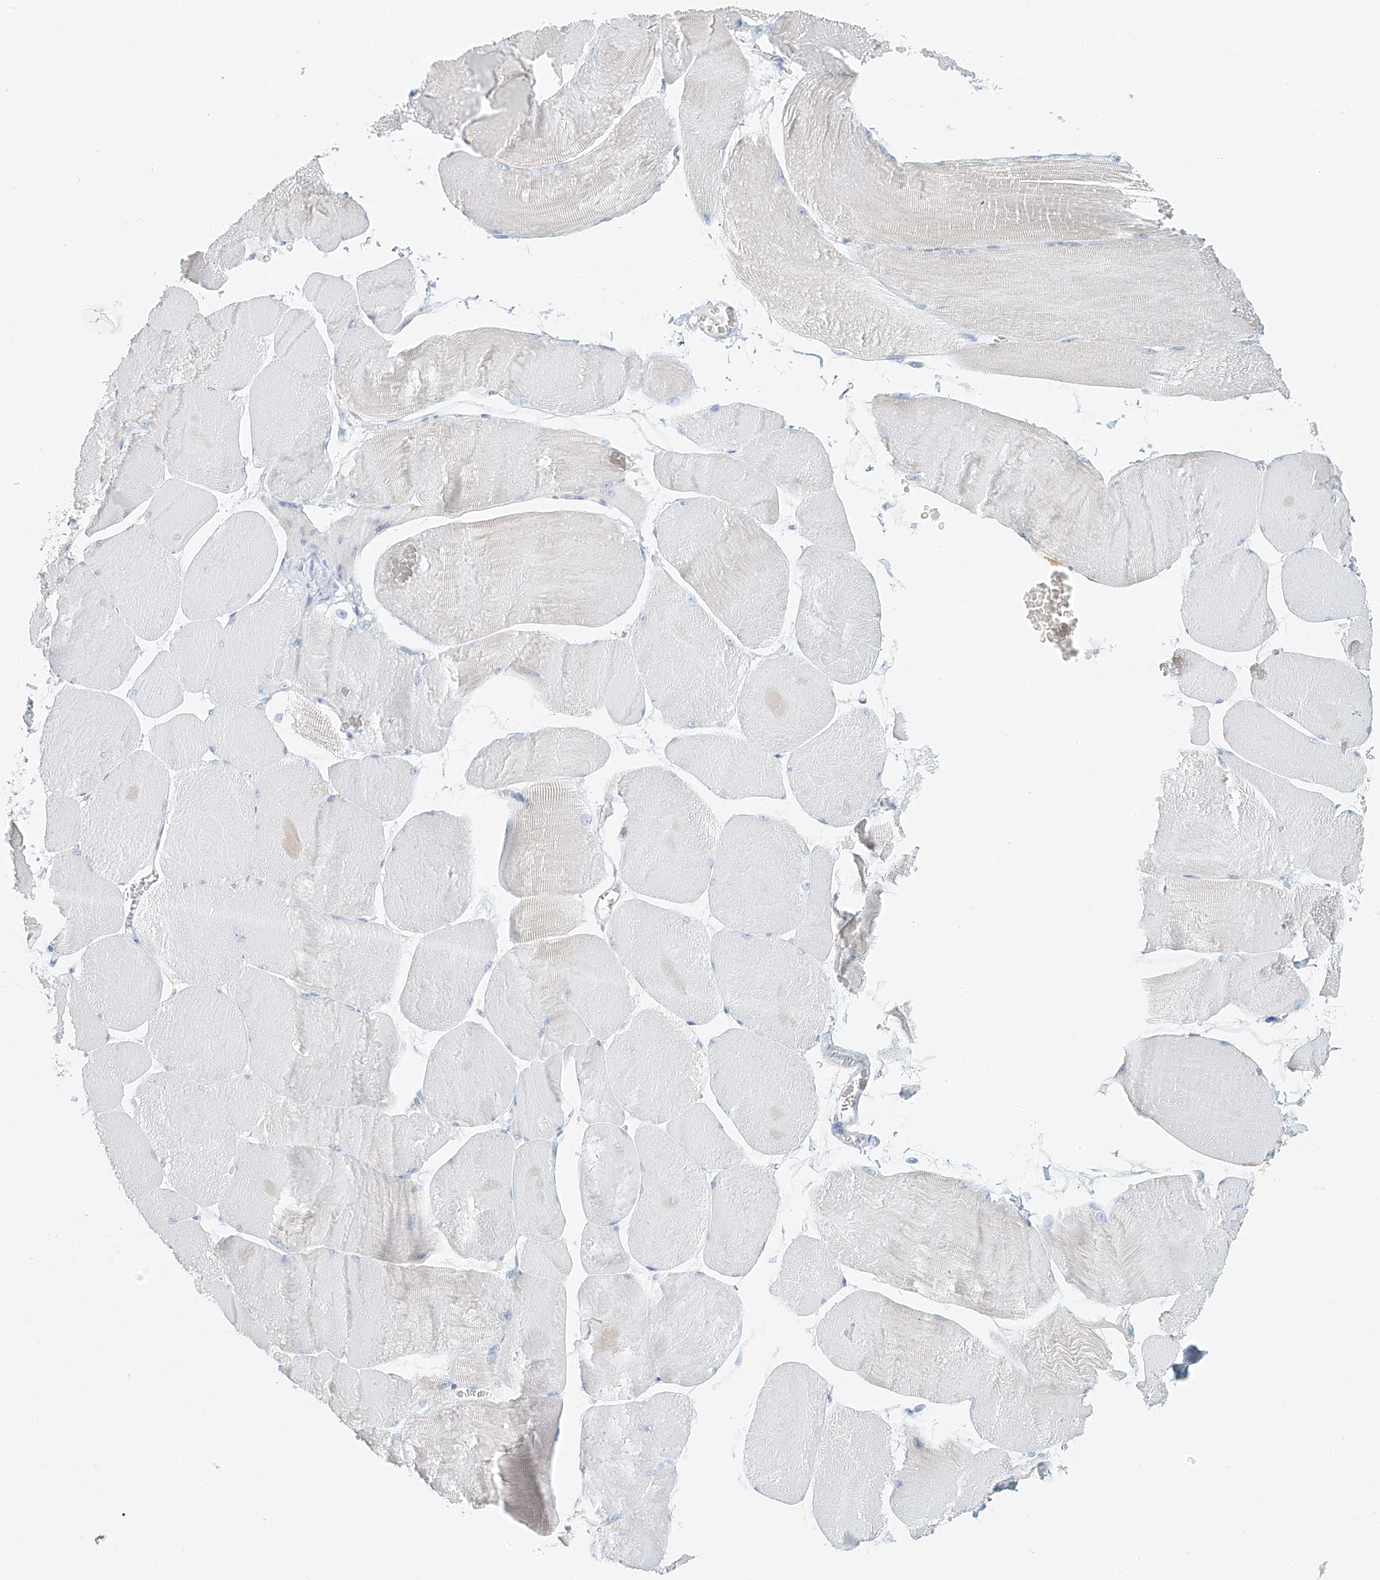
{"staining": {"intensity": "negative", "quantity": "none", "location": "none"}, "tissue": "skeletal muscle", "cell_type": "Myocytes", "image_type": "normal", "snomed": [{"axis": "morphology", "description": "Normal tissue, NOS"}, {"axis": "morphology", "description": "Basal cell carcinoma"}, {"axis": "topography", "description": "Skeletal muscle"}], "caption": "High magnification brightfield microscopy of unremarkable skeletal muscle stained with DAB (3,3'-diaminobenzidine) (brown) and counterstained with hematoxylin (blue): myocytes show no significant positivity.", "gene": "PGC", "patient": {"sex": "female", "age": 64}}